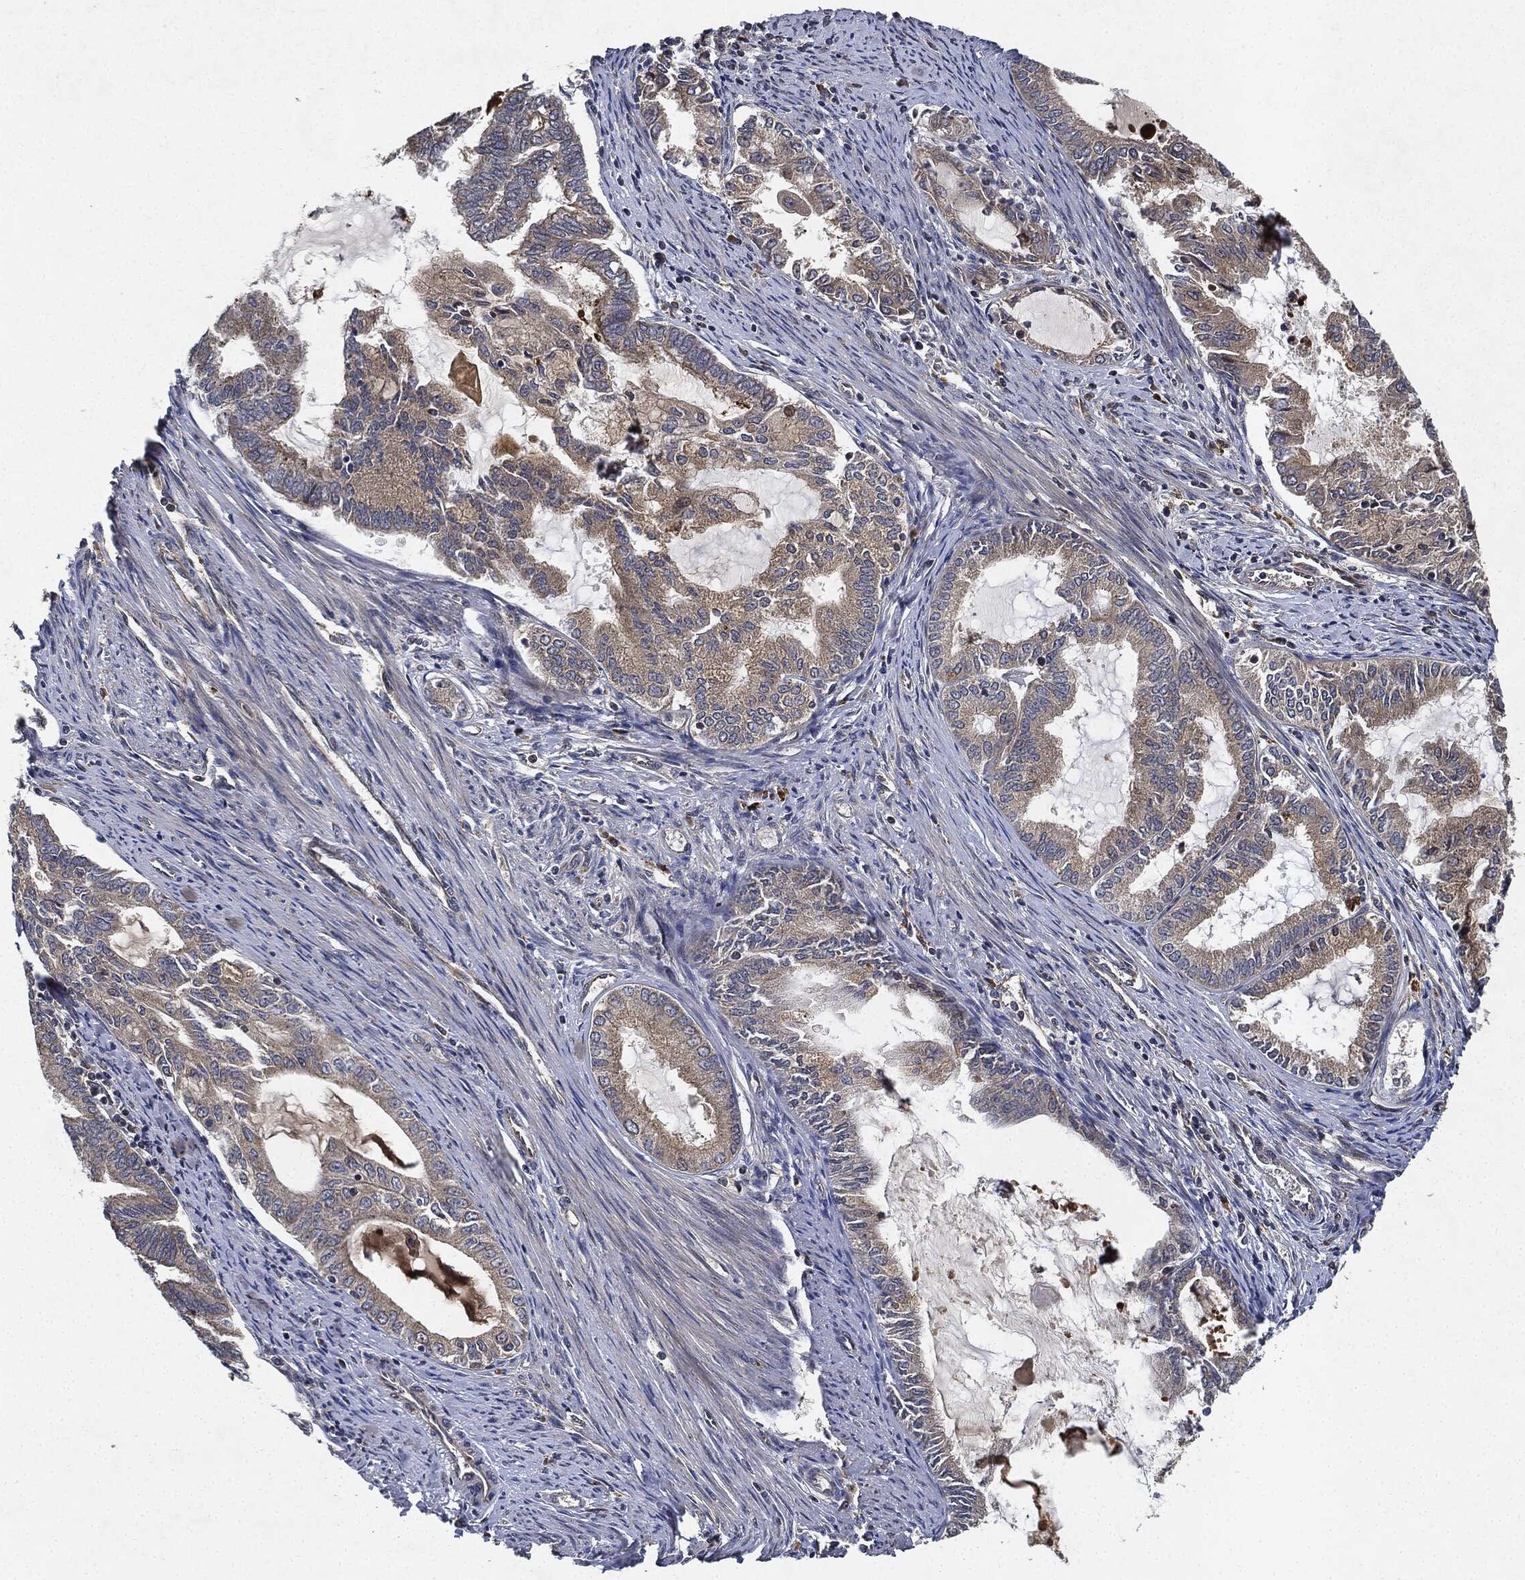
{"staining": {"intensity": "weak", "quantity": ">75%", "location": "cytoplasmic/membranous"}, "tissue": "endometrial cancer", "cell_type": "Tumor cells", "image_type": "cancer", "snomed": [{"axis": "morphology", "description": "Adenocarcinoma, NOS"}, {"axis": "topography", "description": "Endometrium"}], "caption": "About >75% of tumor cells in adenocarcinoma (endometrial) exhibit weak cytoplasmic/membranous protein expression as visualized by brown immunohistochemical staining.", "gene": "MLST8", "patient": {"sex": "female", "age": 86}}